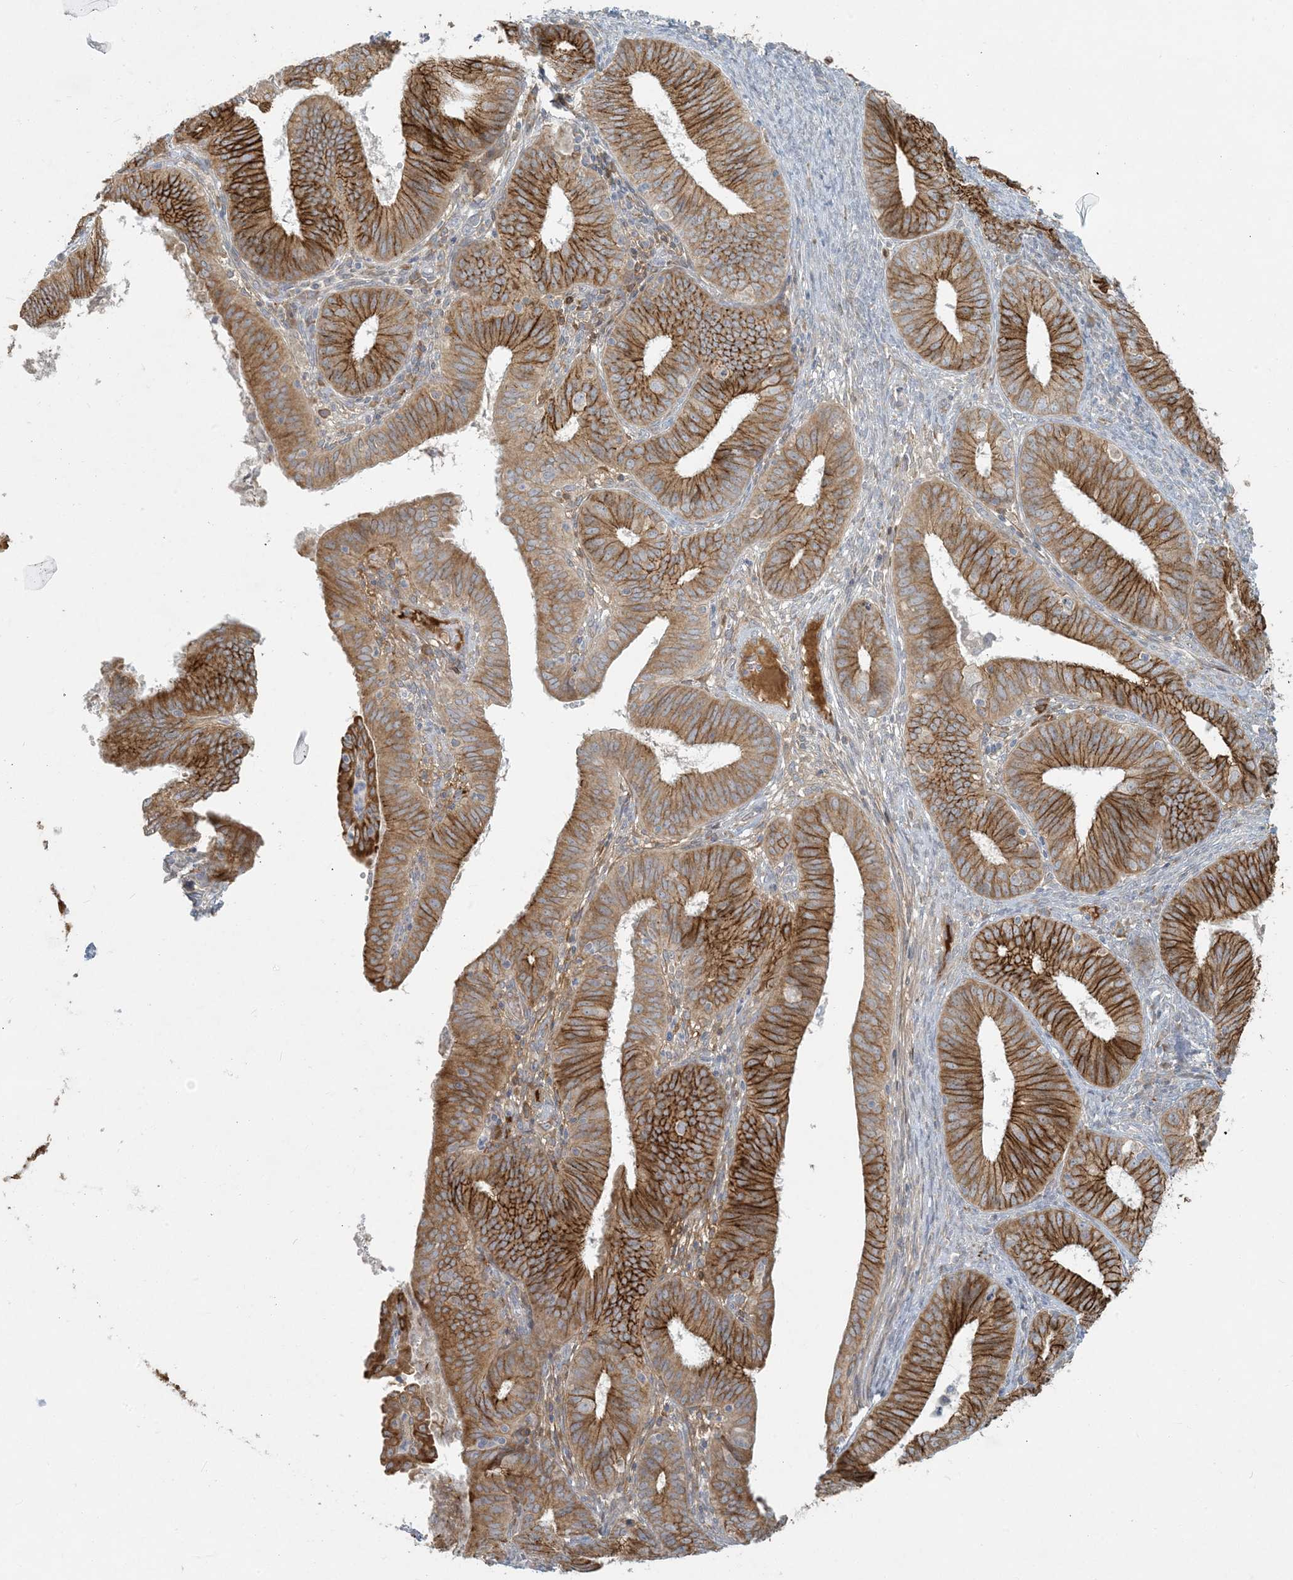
{"staining": {"intensity": "strong", "quantity": ">75%", "location": "cytoplasmic/membranous"}, "tissue": "endometrial cancer", "cell_type": "Tumor cells", "image_type": "cancer", "snomed": [{"axis": "morphology", "description": "Adenocarcinoma, NOS"}, {"axis": "topography", "description": "Endometrium"}], "caption": "Protein expression analysis of human adenocarcinoma (endometrial) reveals strong cytoplasmic/membranous positivity in approximately >75% of tumor cells.", "gene": "HACL1", "patient": {"sex": "female", "age": 51}}